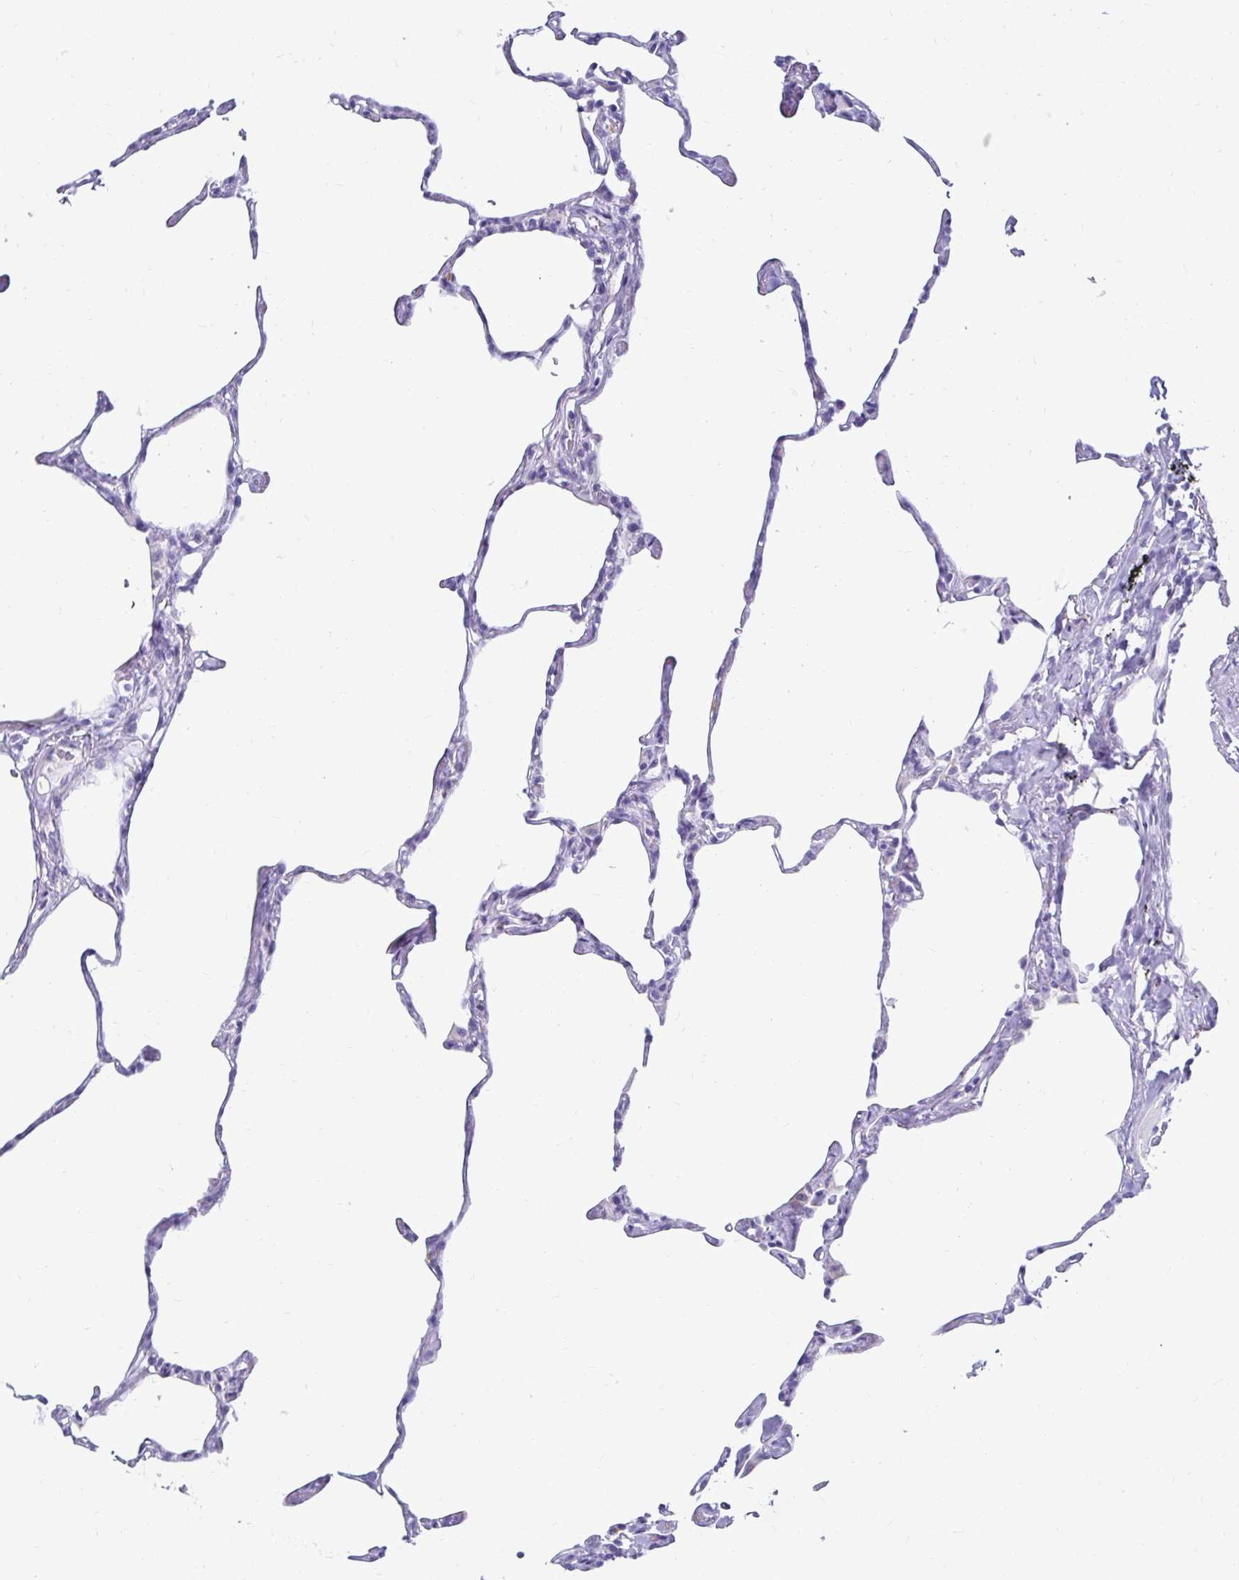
{"staining": {"intensity": "negative", "quantity": "none", "location": "none"}, "tissue": "lung", "cell_type": "Alveolar cells", "image_type": "normal", "snomed": [{"axis": "morphology", "description": "Normal tissue, NOS"}, {"axis": "topography", "description": "Lung"}], "caption": "Immunohistochemical staining of benign lung shows no significant positivity in alveolar cells. Nuclei are stained in blue.", "gene": "CST6", "patient": {"sex": "male", "age": 65}}